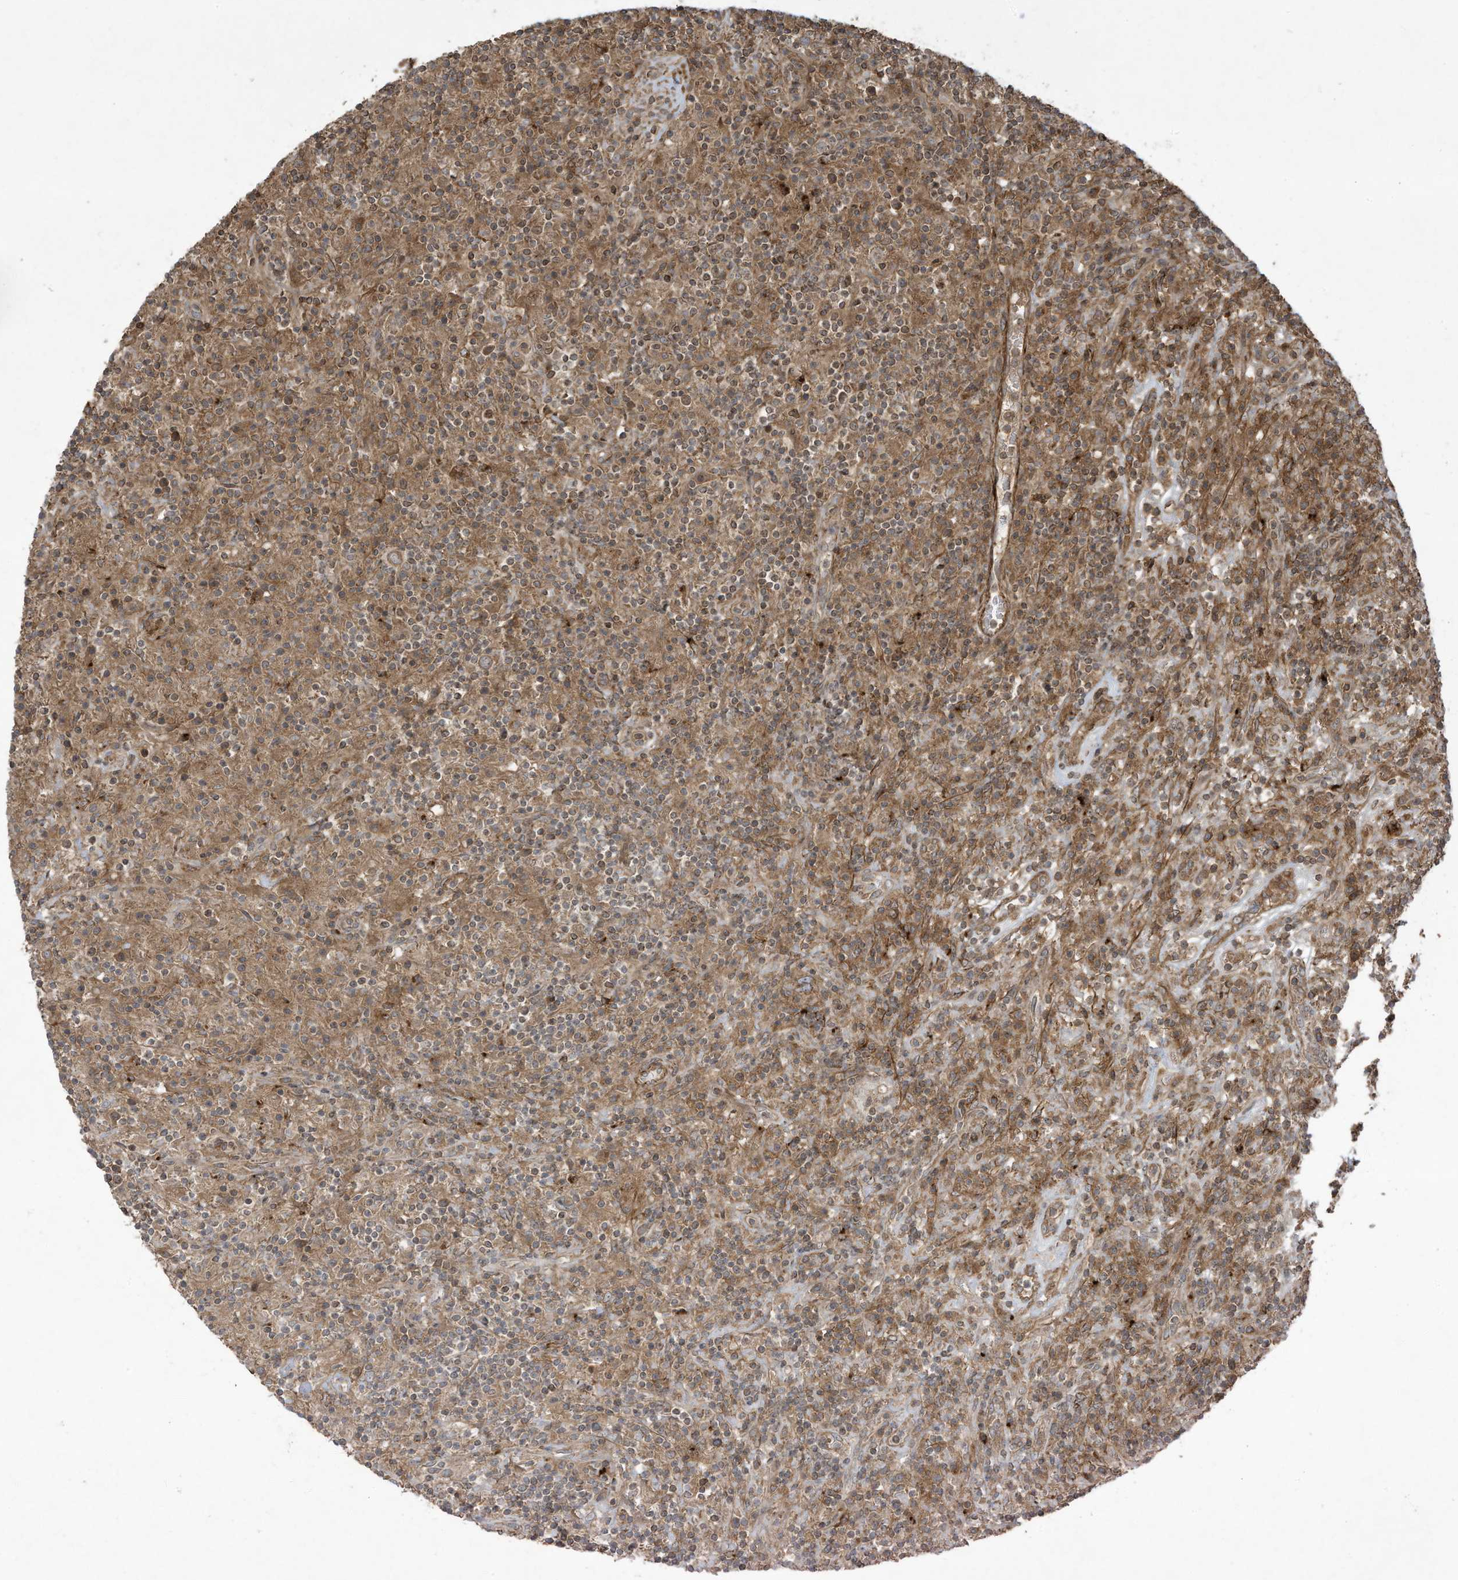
{"staining": {"intensity": "moderate", "quantity": ">75%", "location": "cytoplasmic/membranous"}, "tissue": "lymphoma", "cell_type": "Tumor cells", "image_type": "cancer", "snomed": [{"axis": "morphology", "description": "Hodgkin's disease, NOS"}, {"axis": "topography", "description": "Lymph node"}], "caption": "Immunohistochemical staining of human lymphoma reveals medium levels of moderate cytoplasmic/membranous protein expression in about >75% of tumor cells.", "gene": "DDIT4", "patient": {"sex": "male", "age": 70}}